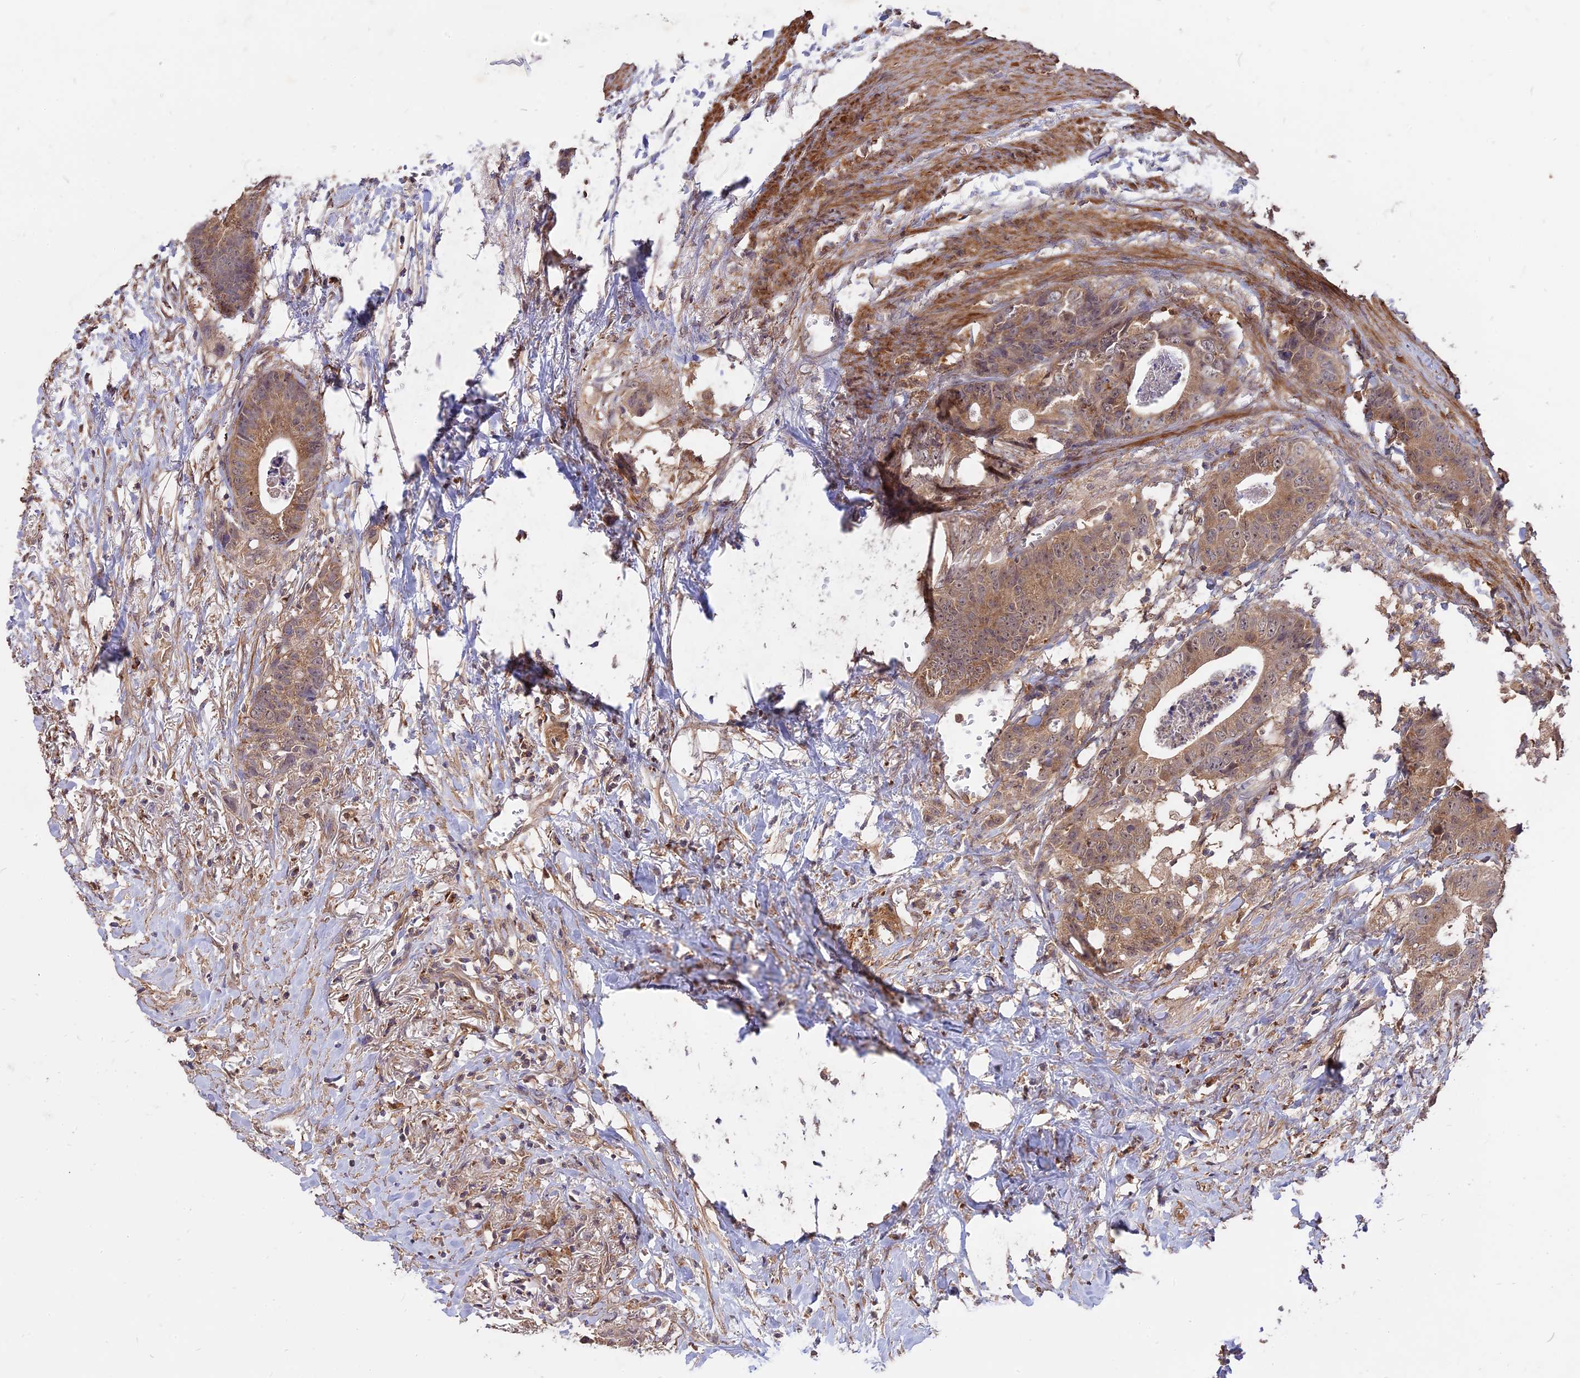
{"staining": {"intensity": "moderate", "quantity": ">75%", "location": "cytoplasmic/membranous"}, "tissue": "colorectal cancer", "cell_type": "Tumor cells", "image_type": "cancer", "snomed": [{"axis": "morphology", "description": "Adenocarcinoma, NOS"}, {"axis": "topography", "description": "Colon"}], "caption": "About >75% of tumor cells in colorectal cancer (adenocarcinoma) exhibit moderate cytoplasmic/membranous protein expression as visualized by brown immunohistochemical staining.", "gene": "SAC3D1", "patient": {"sex": "female", "age": 57}}